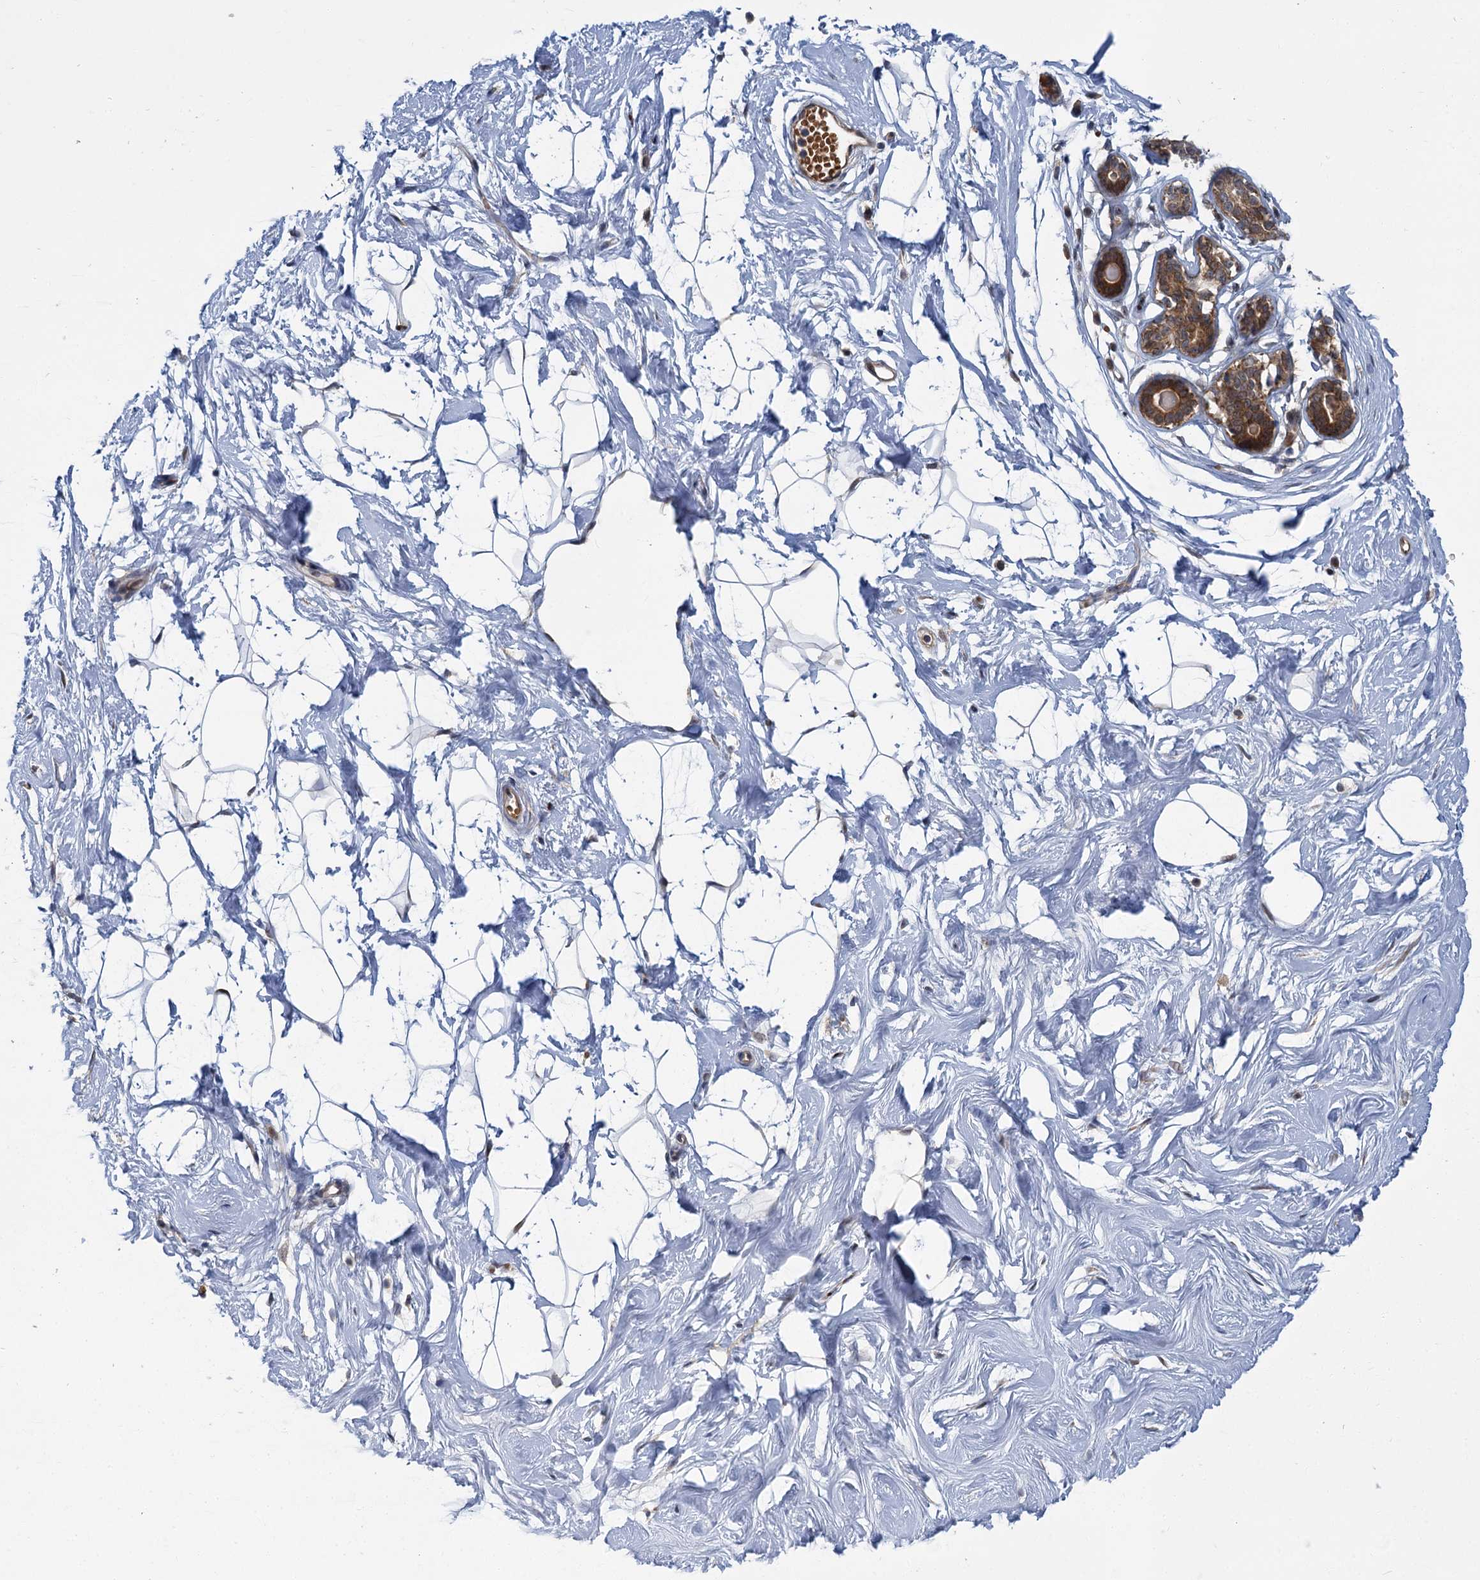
{"staining": {"intensity": "moderate", "quantity": "<25%", "location": "cytoplasmic/membranous"}, "tissue": "breast", "cell_type": "Adipocytes", "image_type": "normal", "snomed": [{"axis": "morphology", "description": "Normal tissue, NOS"}, {"axis": "morphology", "description": "Adenoma, NOS"}, {"axis": "topography", "description": "Breast"}], "caption": "High-power microscopy captured an immunohistochemistry micrograph of benign breast, revealing moderate cytoplasmic/membranous positivity in about <25% of adipocytes. (IHC, brightfield microscopy, high magnification).", "gene": "APBA2", "patient": {"sex": "female", "age": 23}}